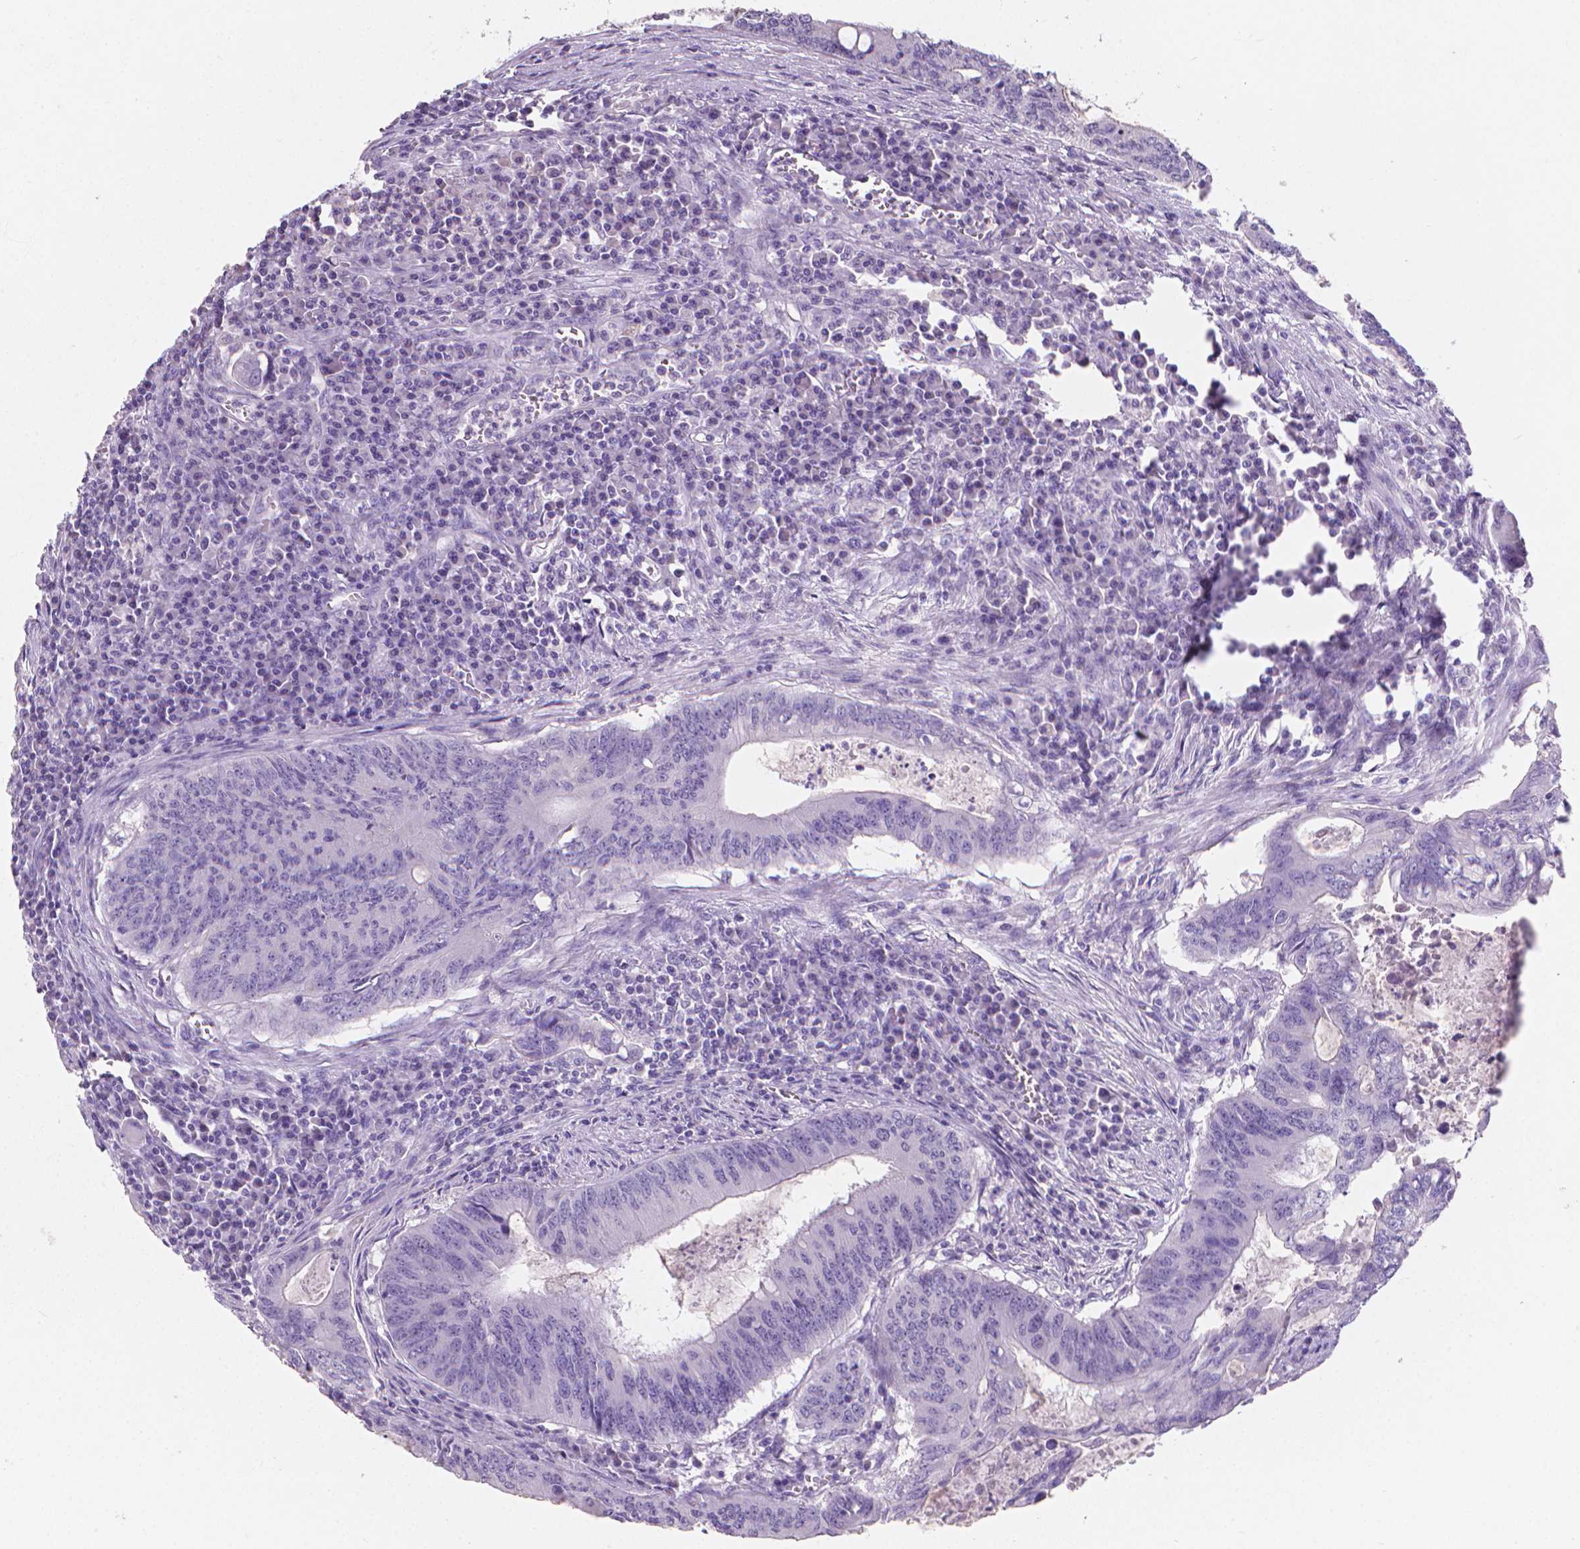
{"staining": {"intensity": "negative", "quantity": "none", "location": "none"}, "tissue": "colorectal cancer", "cell_type": "Tumor cells", "image_type": "cancer", "snomed": [{"axis": "morphology", "description": "Adenocarcinoma, NOS"}, {"axis": "topography", "description": "Colon"}], "caption": "Immunohistochemical staining of human adenocarcinoma (colorectal) reveals no significant expression in tumor cells.", "gene": "XPNPEP2", "patient": {"sex": "male", "age": 67}}